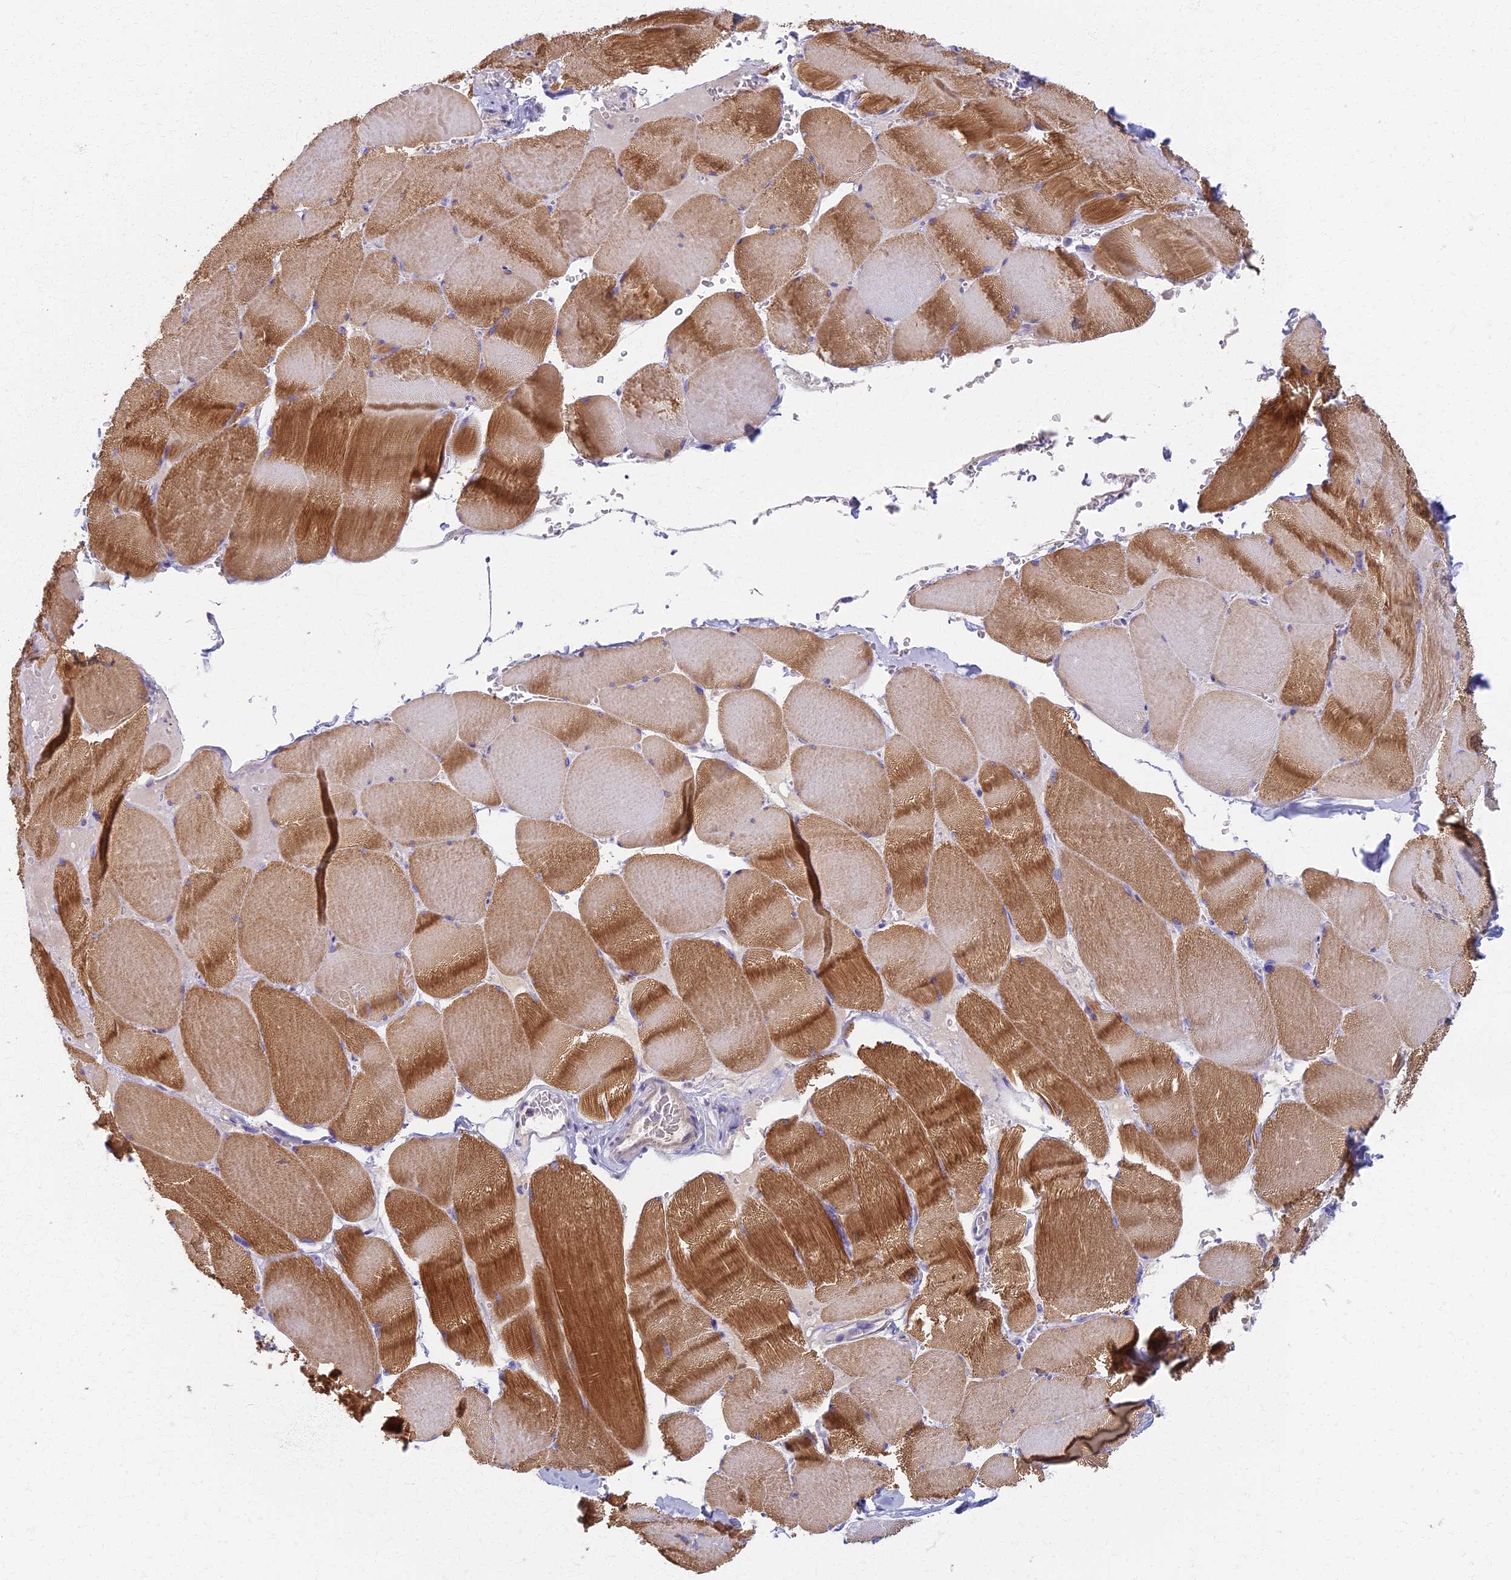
{"staining": {"intensity": "moderate", "quantity": "25%-75%", "location": "cytoplasmic/membranous"}, "tissue": "skeletal muscle", "cell_type": "Myocytes", "image_type": "normal", "snomed": [{"axis": "morphology", "description": "Normal tissue, NOS"}, {"axis": "topography", "description": "Skeletal muscle"}, {"axis": "topography", "description": "Head-Neck"}], "caption": "The micrograph exhibits staining of normal skeletal muscle, revealing moderate cytoplasmic/membranous protein positivity (brown color) within myocytes.", "gene": "AP4E1", "patient": {"sex": "male", "age": 66}}